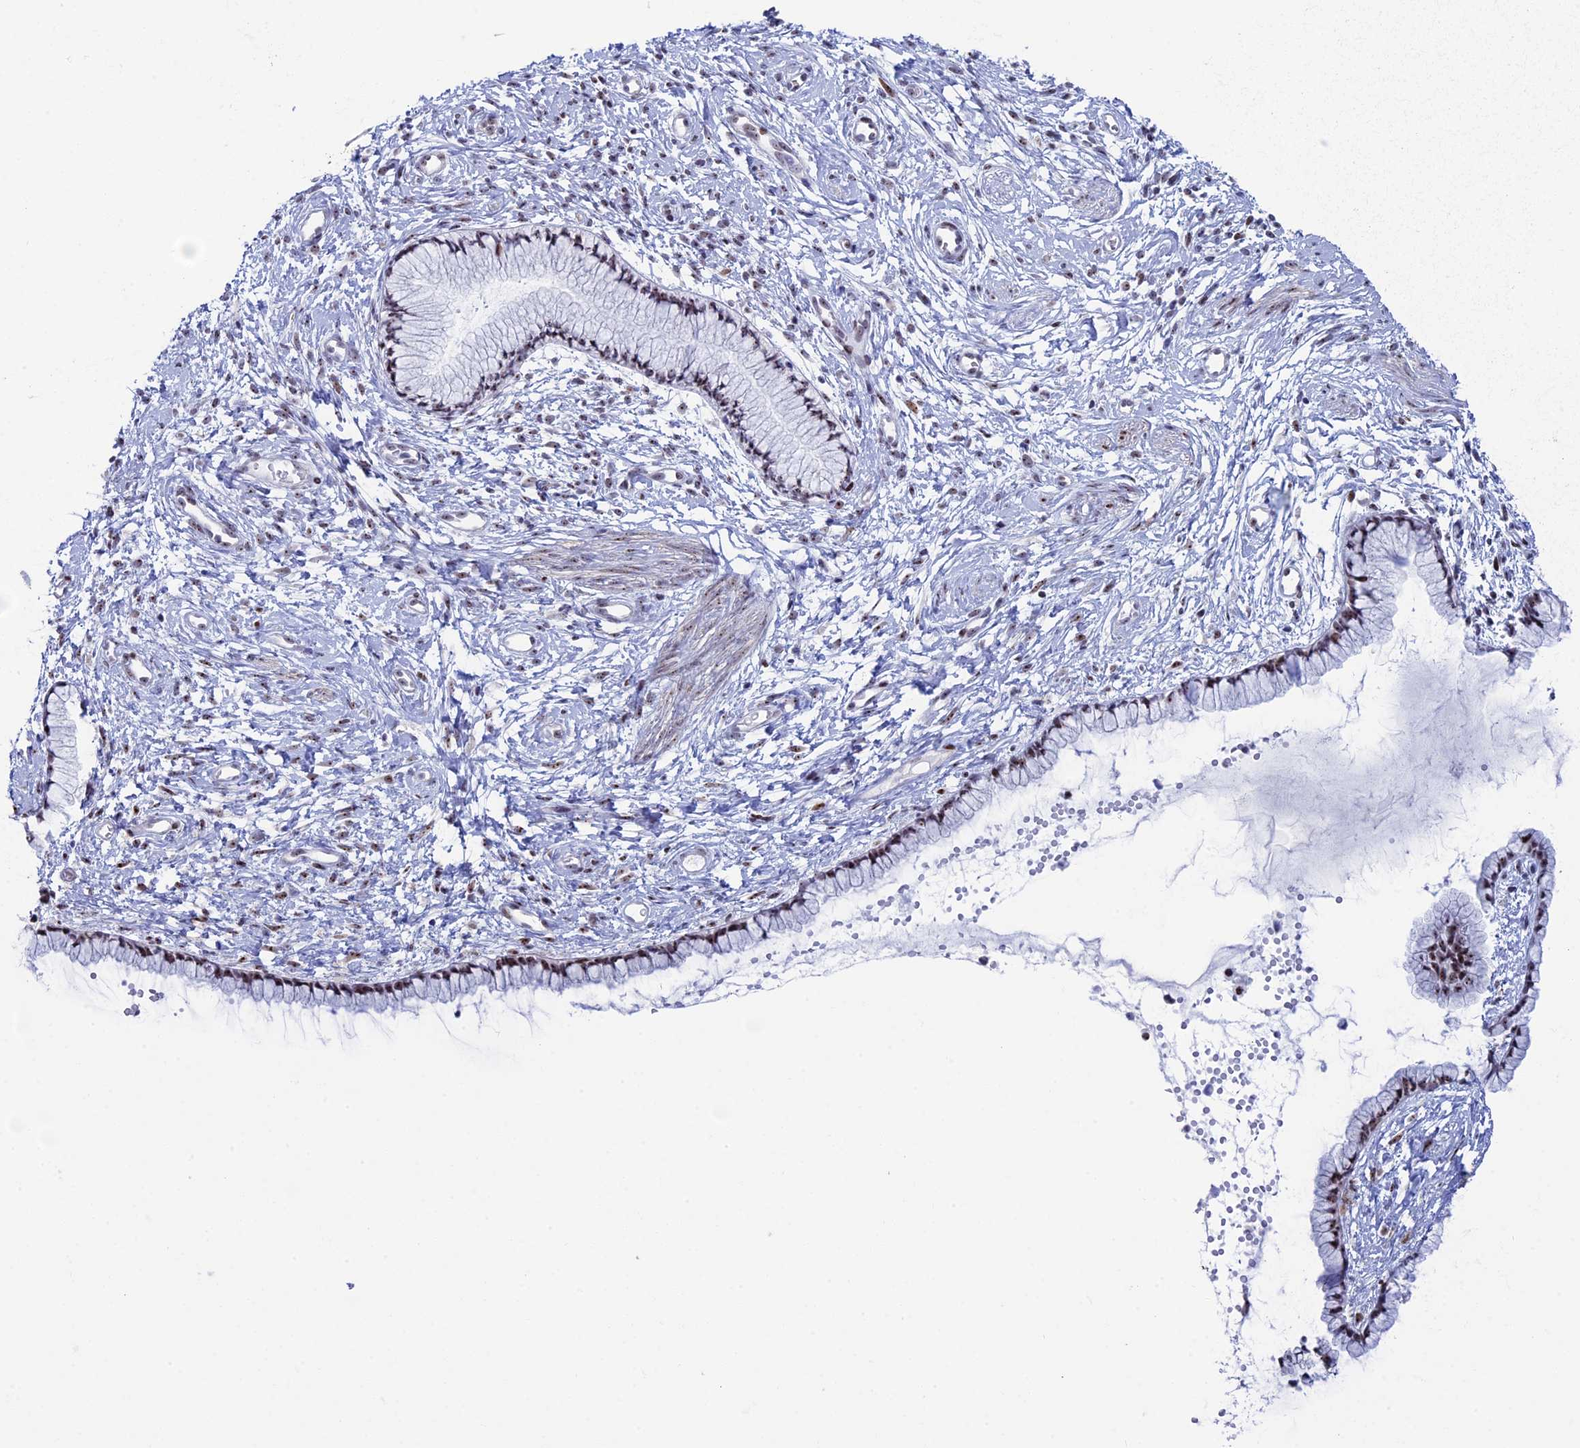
{"staining": {"intensity": "moderate", "quantity": "25%-75%", "location": "nuclear"}, "tissue": "cervix", "cell_type": "Glandular cells", "image_type": "normal", "snomed": [{"axis": "morphology", "description": "Normal tissue, NOS"}, {"axis": "topography", "description": "Cervix"}], "caption": "Protein expression analysis of unremarkable human cervix reveals moderate nuclear staining in about 25%-75% of glandular cells.", "gene": "CCDC86", "patient": {"sex": "female", "age": 57}}